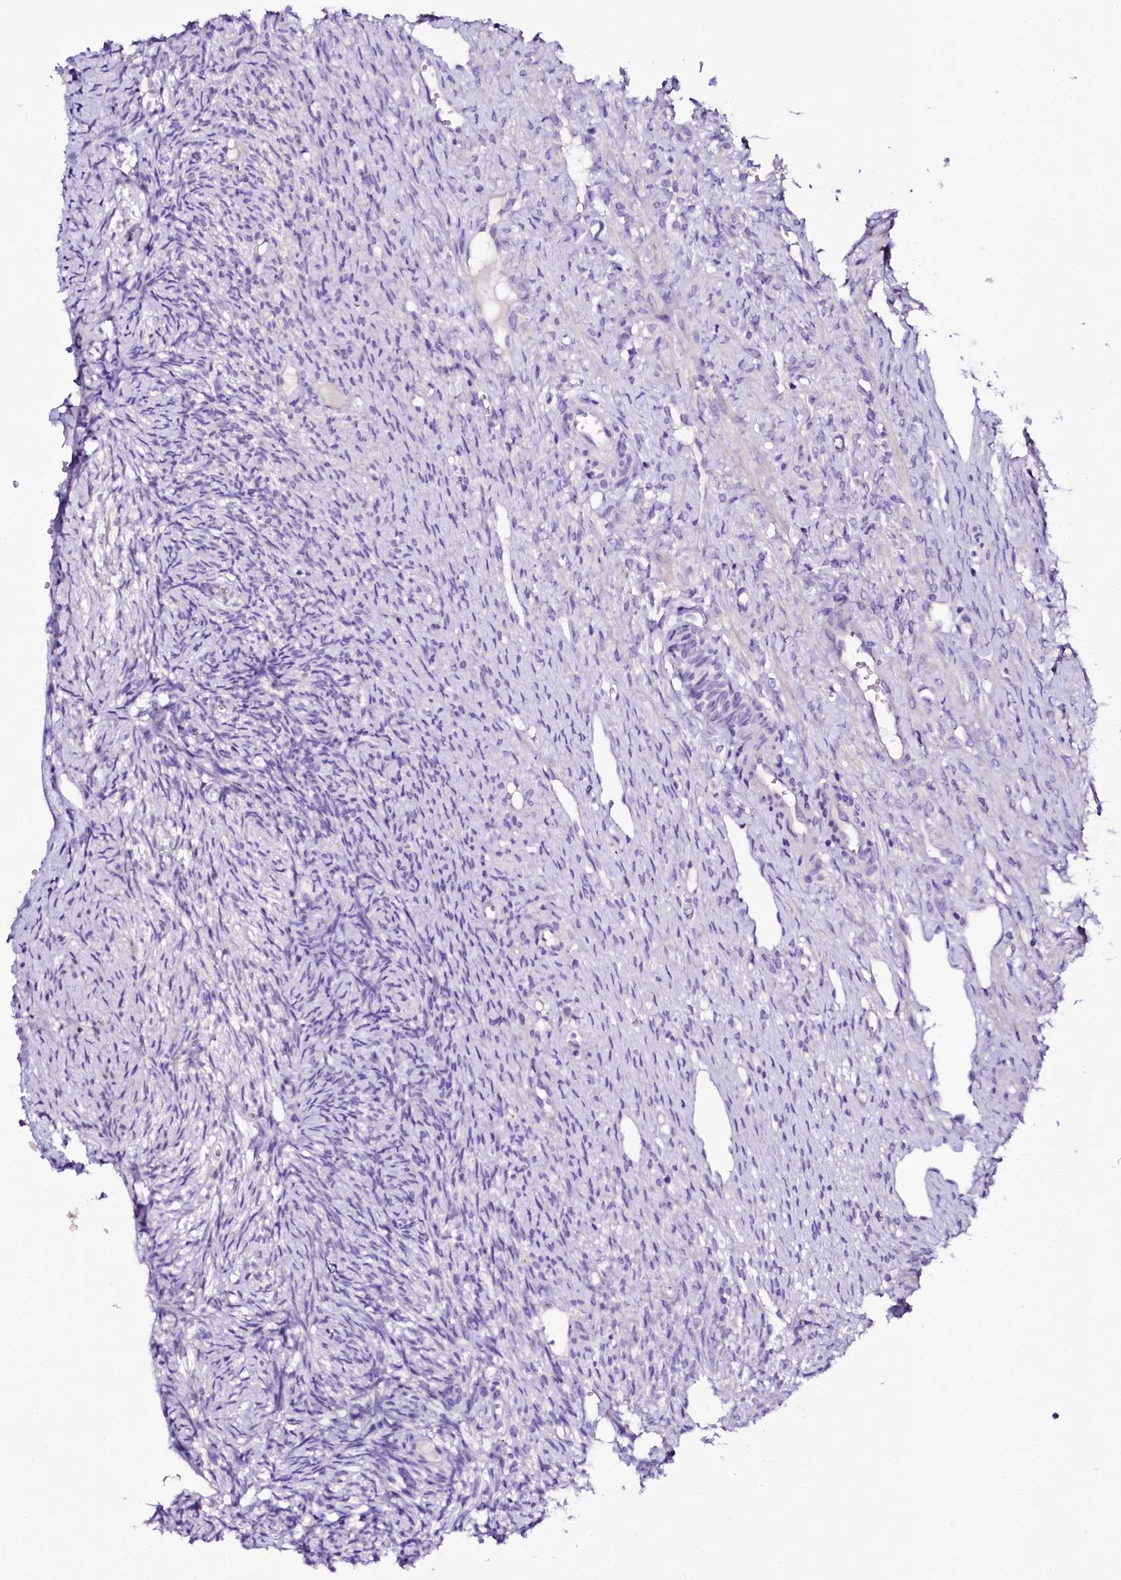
{"staining": {"intensity": "negative", "quantity": "none", "location": "none"}, "tissue": "ovary", "cell_type": "Ovarian stroma cells", "image_type": "normal", "snomed": [{"axis": "morphology", "description": "Normal tissue, NOS"}, {"axis": "topography", "description": "Ovary"}], "caption": "DAB immunohistochemical staining of normal human ovary exhibits no significant positivity in ovarian stroma cells.", "gene": "NAA16", "patient": {"sex": "female", "age": 51}}